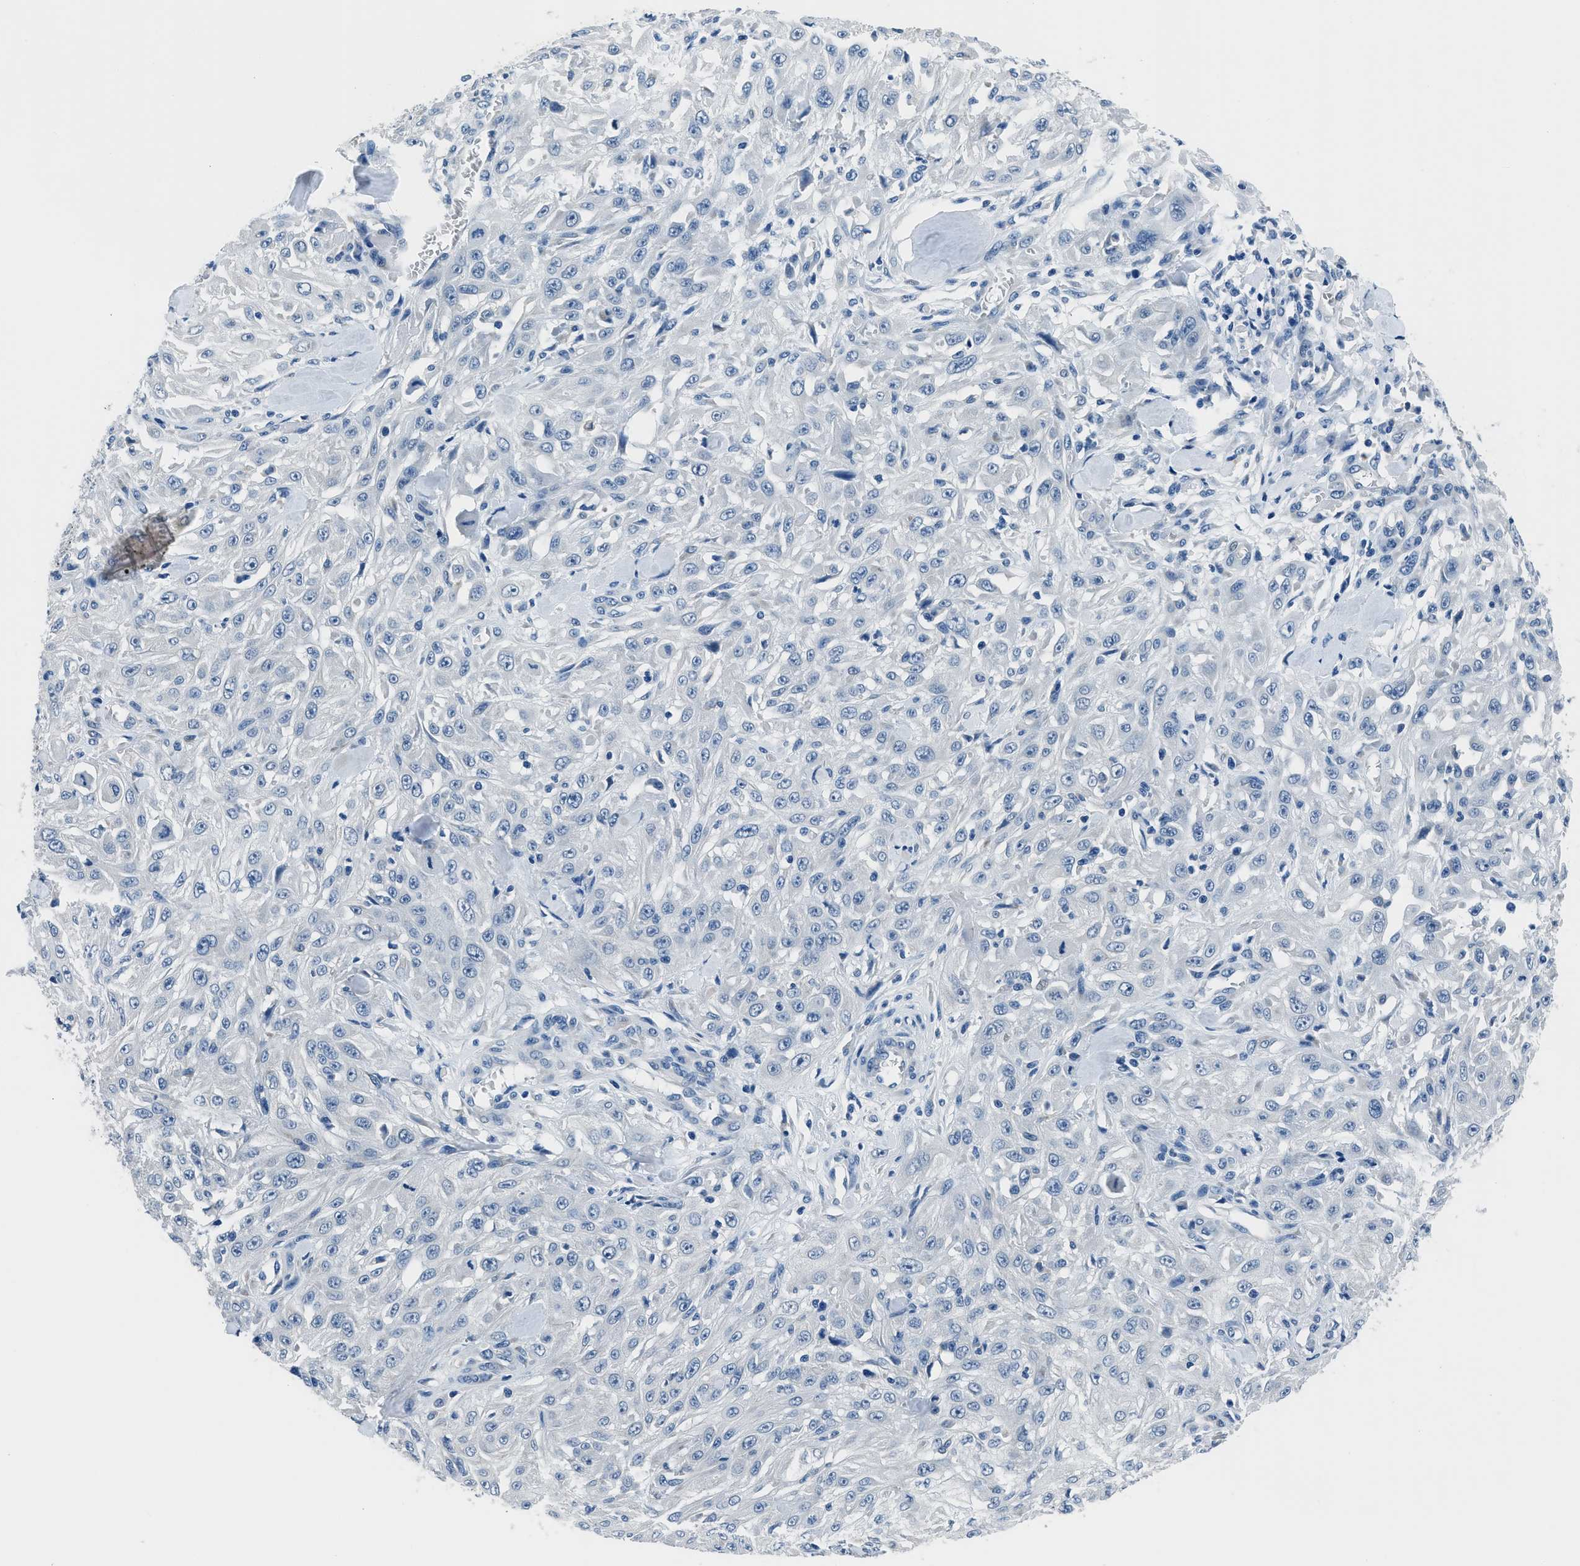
{"staining": {"intensity": "negative", "quantity": "none", "location": "none"}, "tissue": "skin cancer", "cell_type": "Tumor cells", "image_type": "cancer", "snomed": [{"axis": "morphology", "description": "Squamous cell carcinoma, NOS"}, {"axis": "morphology", "description": "Squamous cell carcinoma, metastatic, NOS"}, {"axis": "topography", "description": "Skin"}, {"axis": "topography", "description": "Lymph node"}], "caption": "Photomicrograph shows no protein expression in tumor cells of skin cancer tissue. (Immunohistochemistry, brightfield microscopy, high magnification).", "gene": "GJA3", "patient": {"sex": "male", "age": 75}}